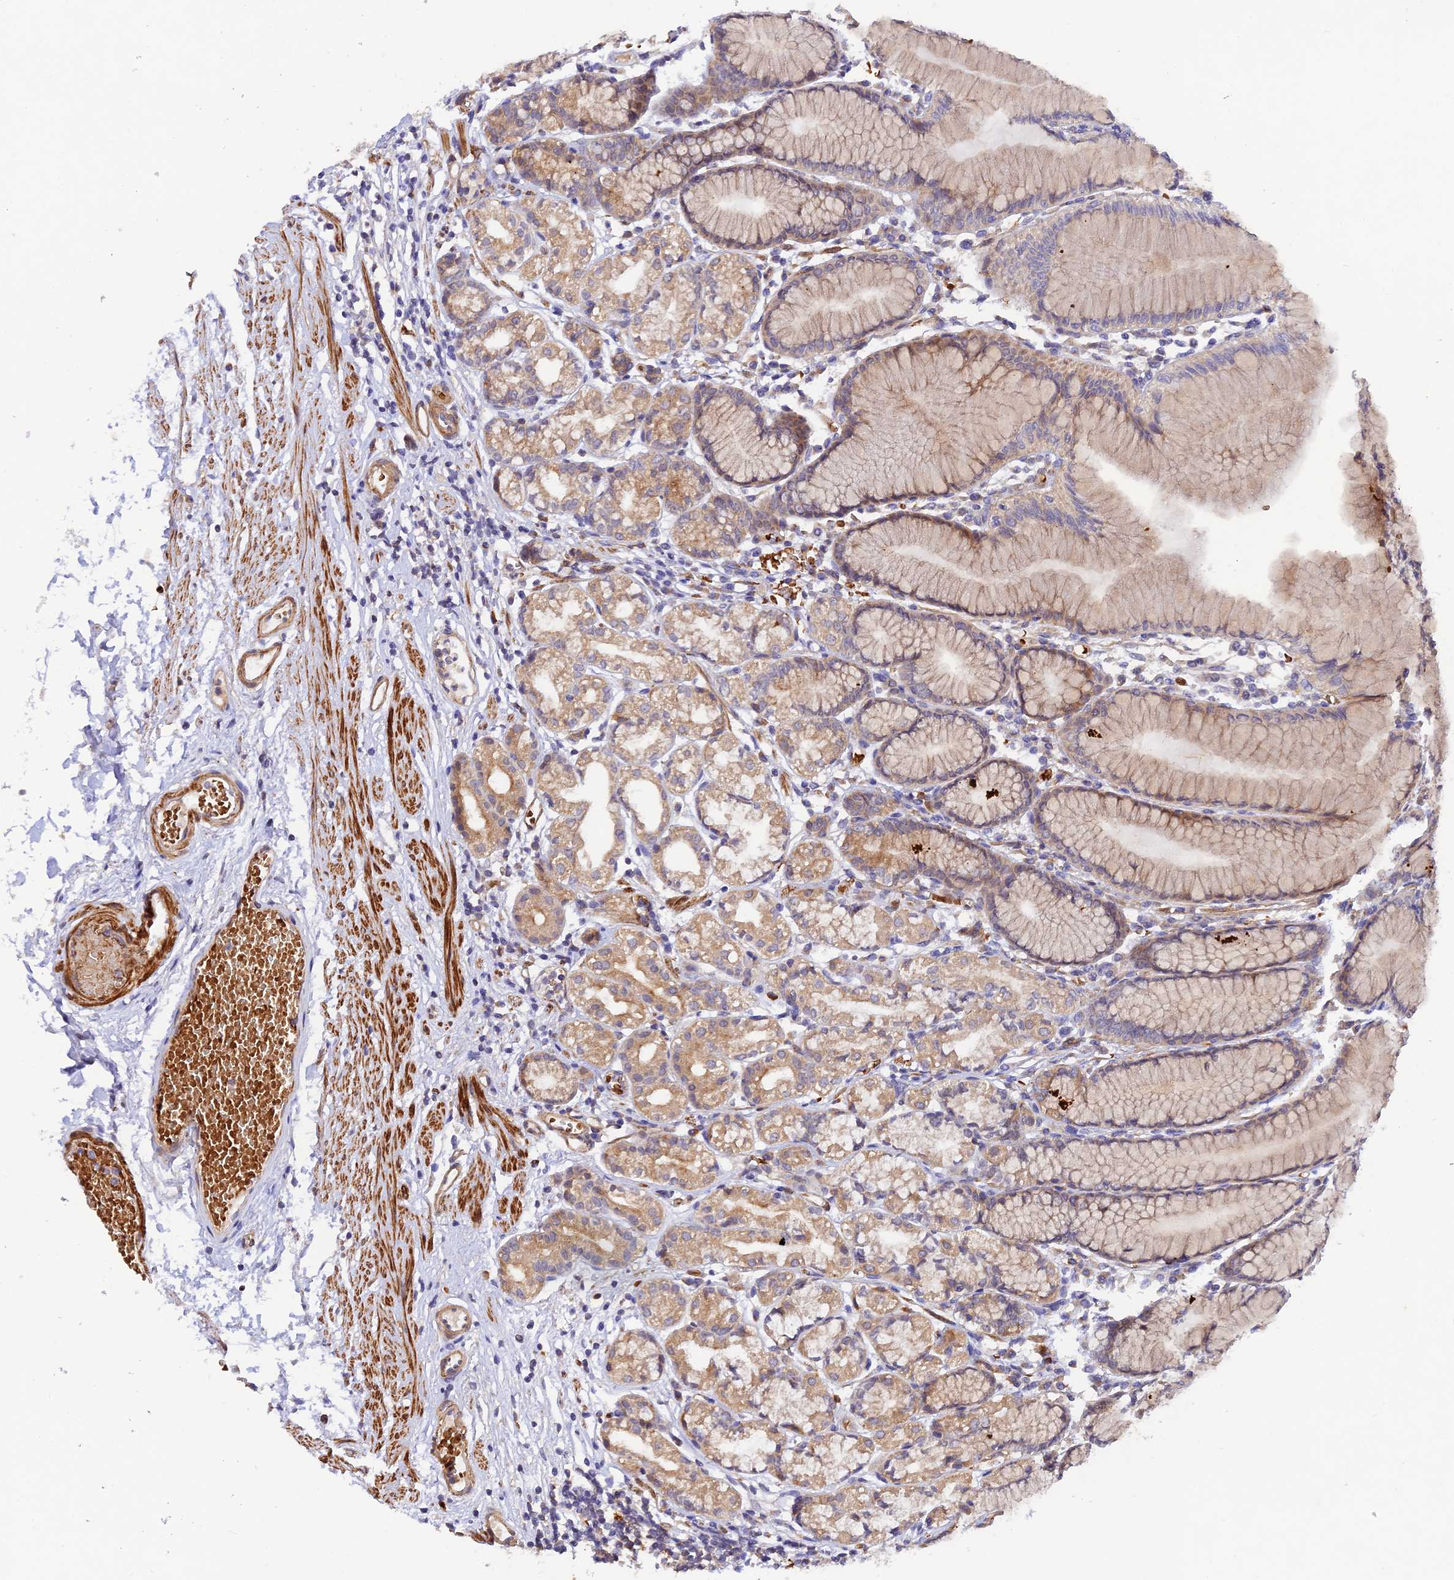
{"staining": {"intensity": "weak", "quantity": "25%-75%", "location": "cytoplasmic/membranous"}, "tissue": "stomach", "cell_type": "Glandular cells", "image_type": "normal", "snomed": [{"axis": "morphology", "description": "Normal tissue, NOS"}, {"axis": "topography", "description": "Stomach"}], "caption": "Brown immunohistochemical staining in benign human stomach reveals weak cytoplasmic/membranous expression in approximately 25%-75% of glandular cells.", "gene": "WDFY4", "patient": {"sex": "female", "age": 57}}